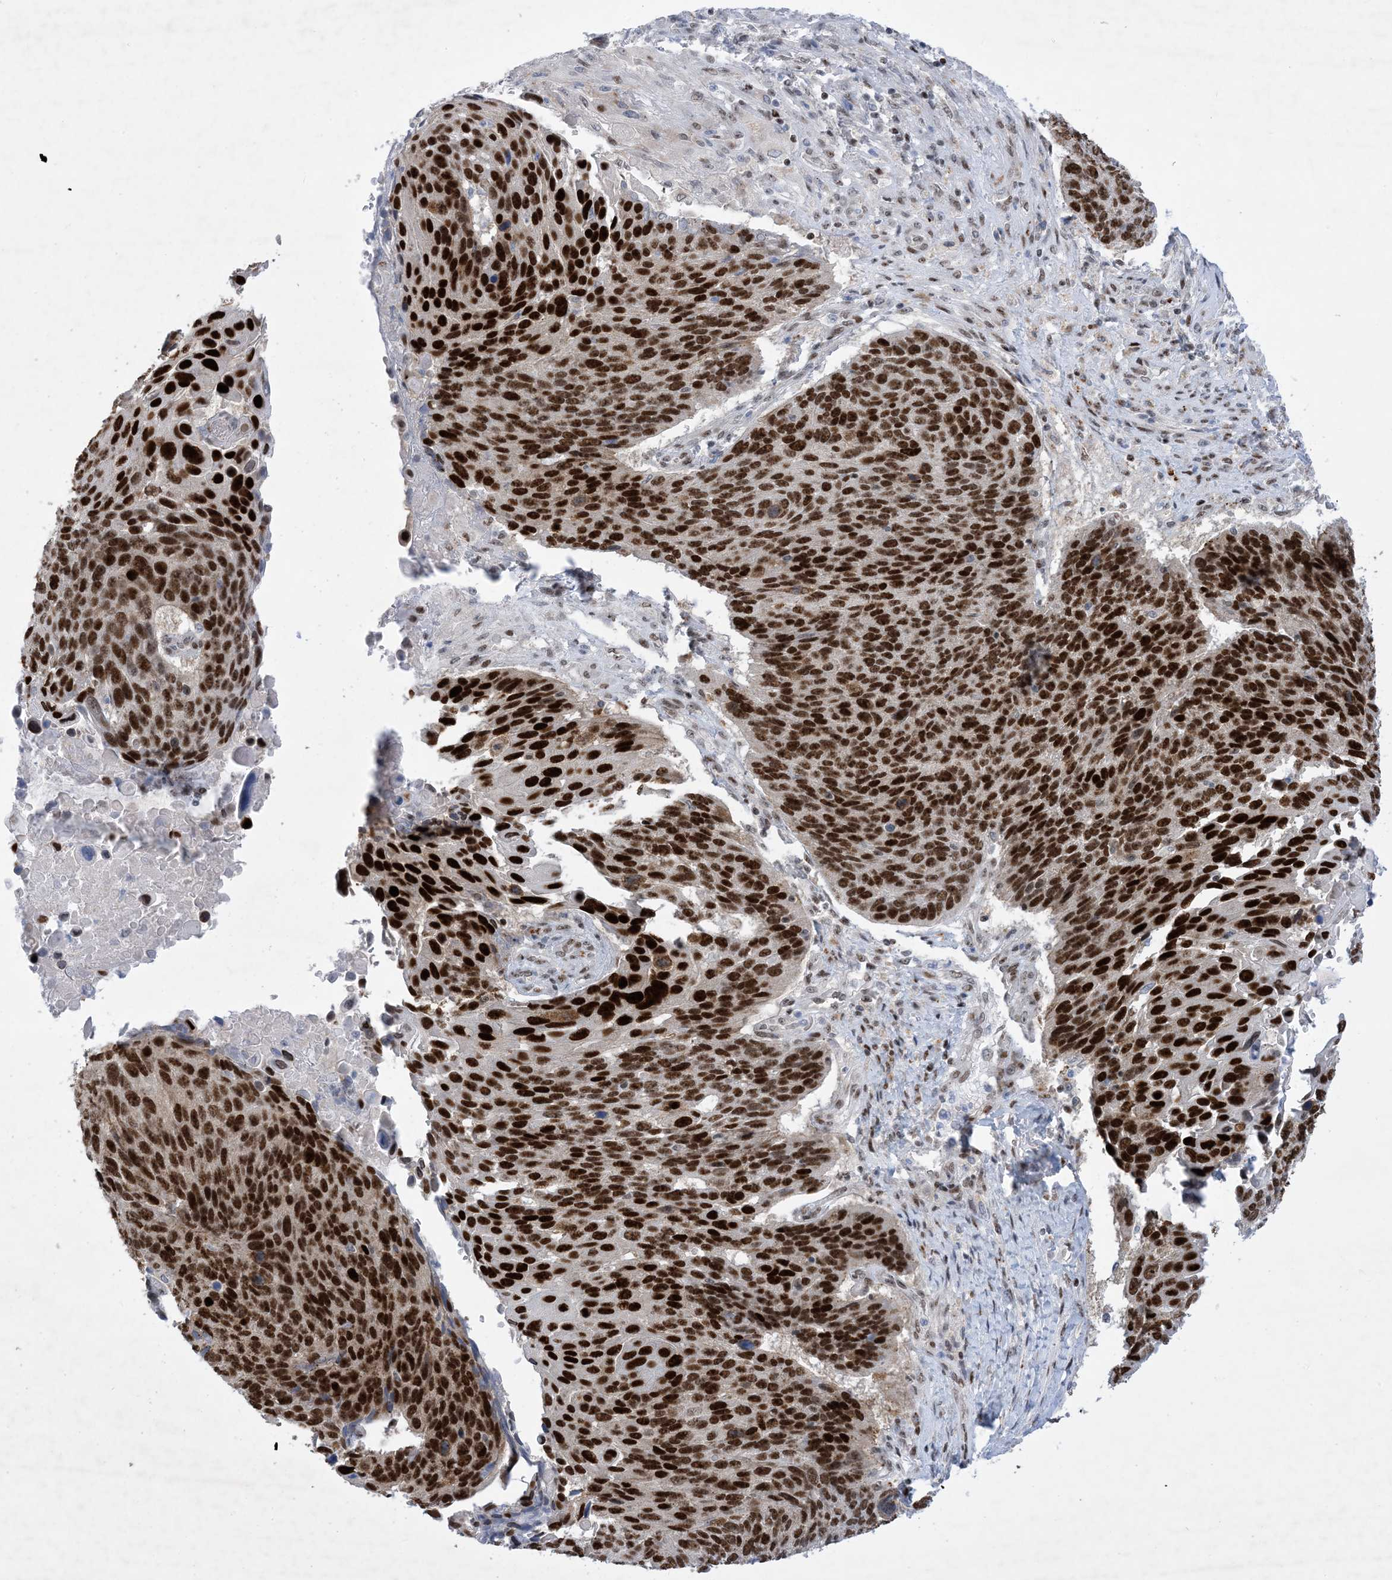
{"staining": {"intensity": "strong", "quantity": ">75%", "location": "nuclear"}, "tissue": "lung cancer", "cell_type": "Tumor cells", "image_type": "cancer", "snomed": [{"axis": "morphology", "description": "Squamous cell carcinoma, NOS"}, {"axis": "topography", "description": "Lung"}], "caption": "Human lung cancer stained with a brown dye demonstrates strong nuclear positive staining in about >75% of tumor cells.", "gene": "TSPYL1", "patient": {"sex": "male", "age": 66}}